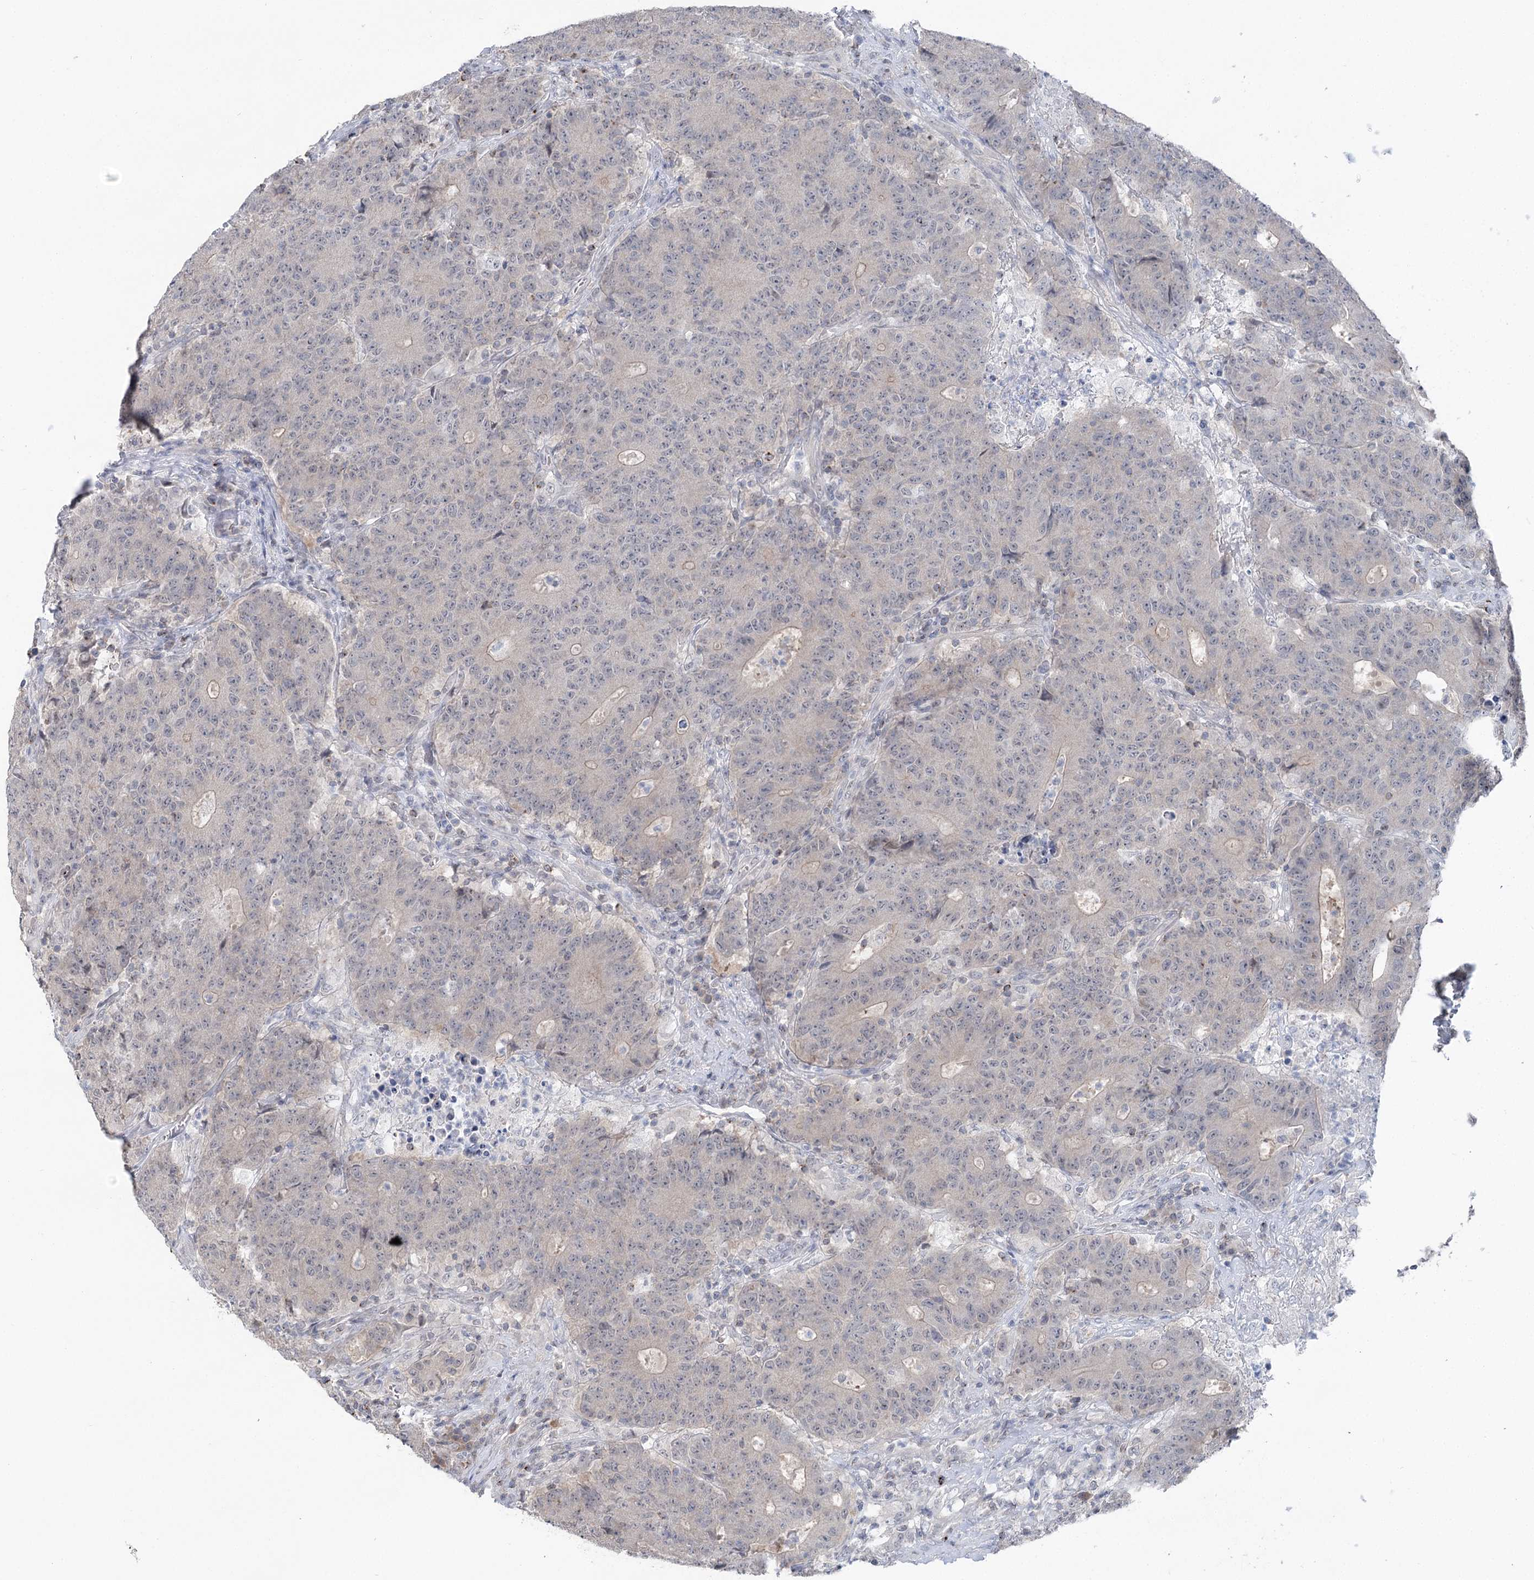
{"staining": {"intensity": "weak", "quantity": "<25%", "location": "cytoplasmic/membranous"}, "tissue": "colorectal cancer", "cell_type": "Tumor cells", "image_type": "cancer", "snomed": [{"axis": "morphology", "description": "Adenocarcinoma, NOS"}, {"axis": "topography", "description": "Colon"}], "caption": "This is a image of IHC staining of adenocarcinoma (colorectal), which shows no expression in tumor cells. The staining is performed using DAB (3,3'-diaminobenzidine) brown chromogen with nuclei counter-stained in using hematoxylin.", "gene": "CCSER2", "patient": {"sex": "female", "age": 75}}